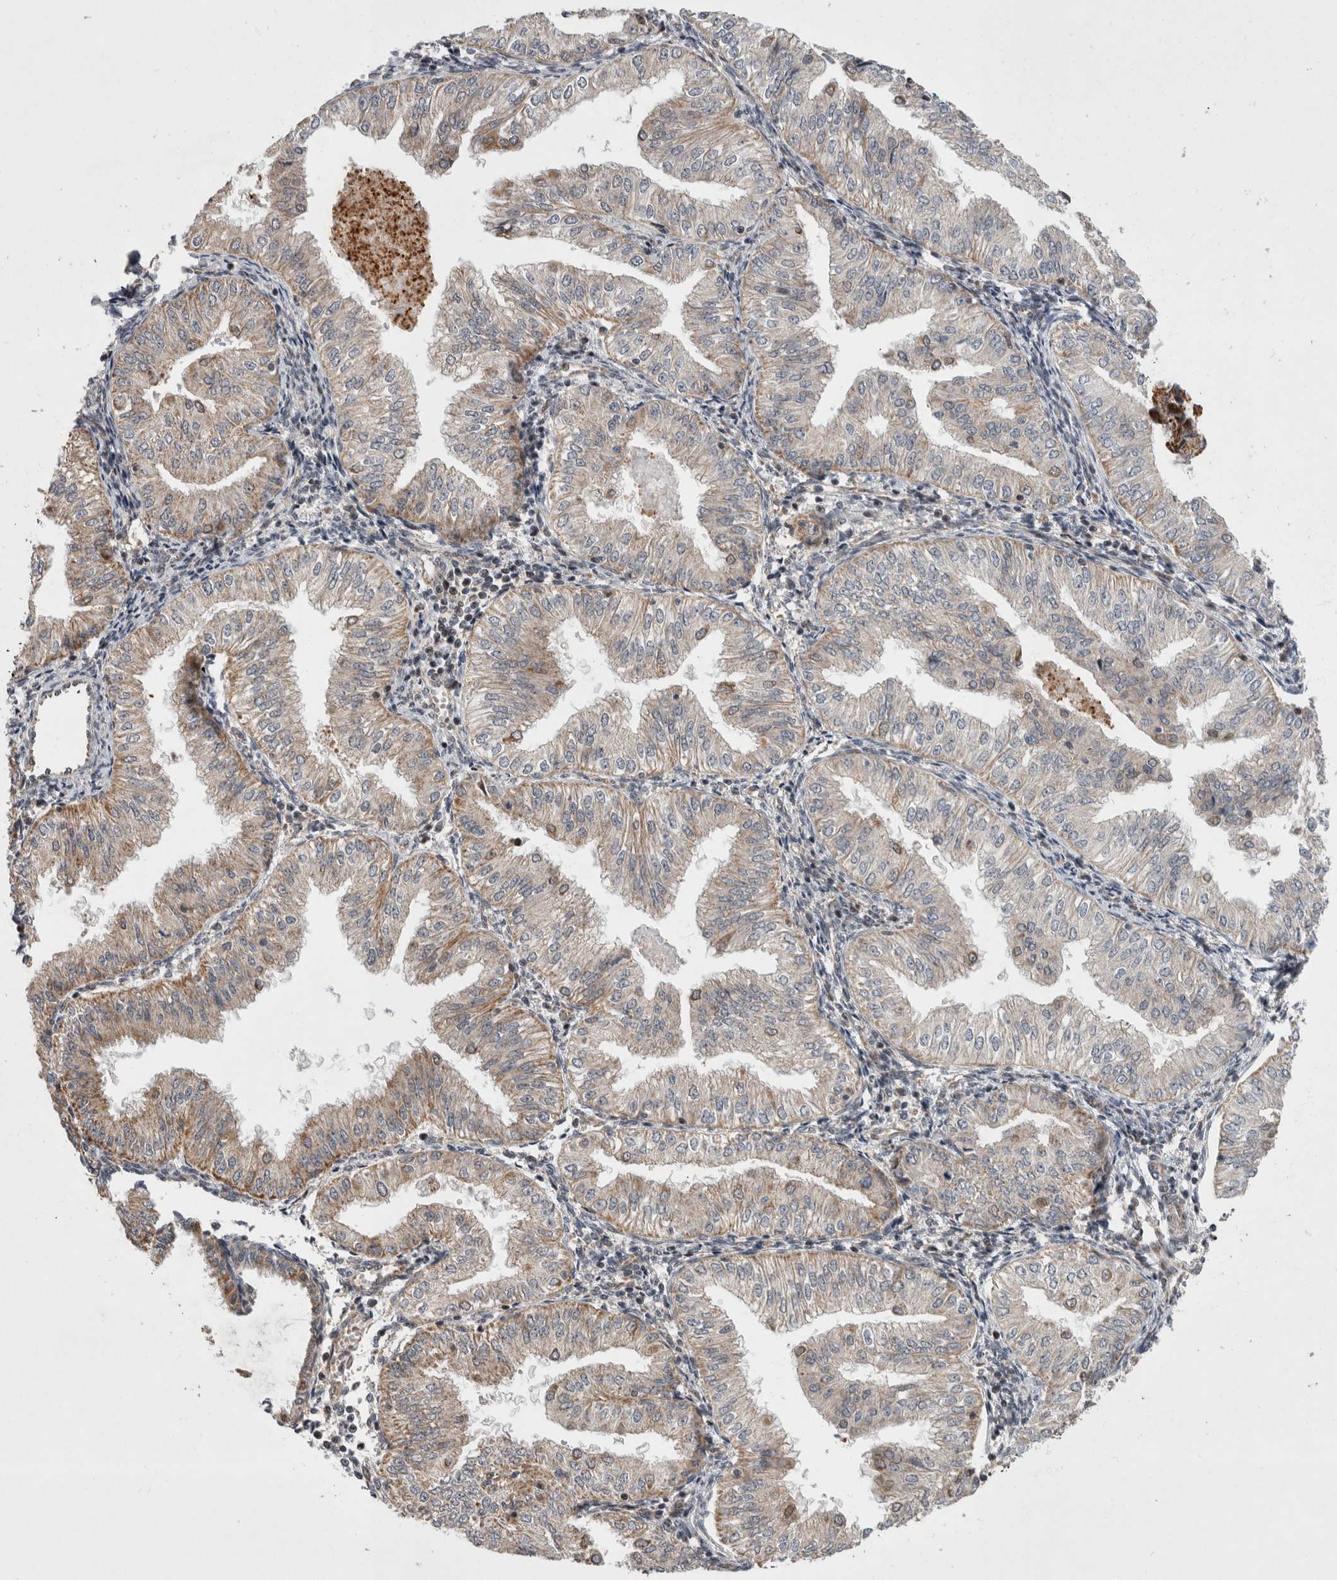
{"staining": {"intensity": "moderate", "quantity": "<25%", "location": "cytoplasmic/membranous"}, "tissue": "endometrial cancer", "cell_type": "Tumor cells", "image_type": "cancer", "snomed": [{"axis": "morphology", "description": "Normal tissue, NOS"}, {"axis": "morphology", "description": "Adenocarcinoma, NOS"}, {"axis": "topography", "description": "Endometrium"}], "caption": "Immunohistochemistry (IHC) photomicrograph of human adenocarcinoma (endometrial) stained for a protein (brown), which exhibits low levels of moderate cytoplasmic/membranous positivity in about <25% of tumor cells.", "gene": "MRPL37", "patient": {"sex": "female", "age": 53}}